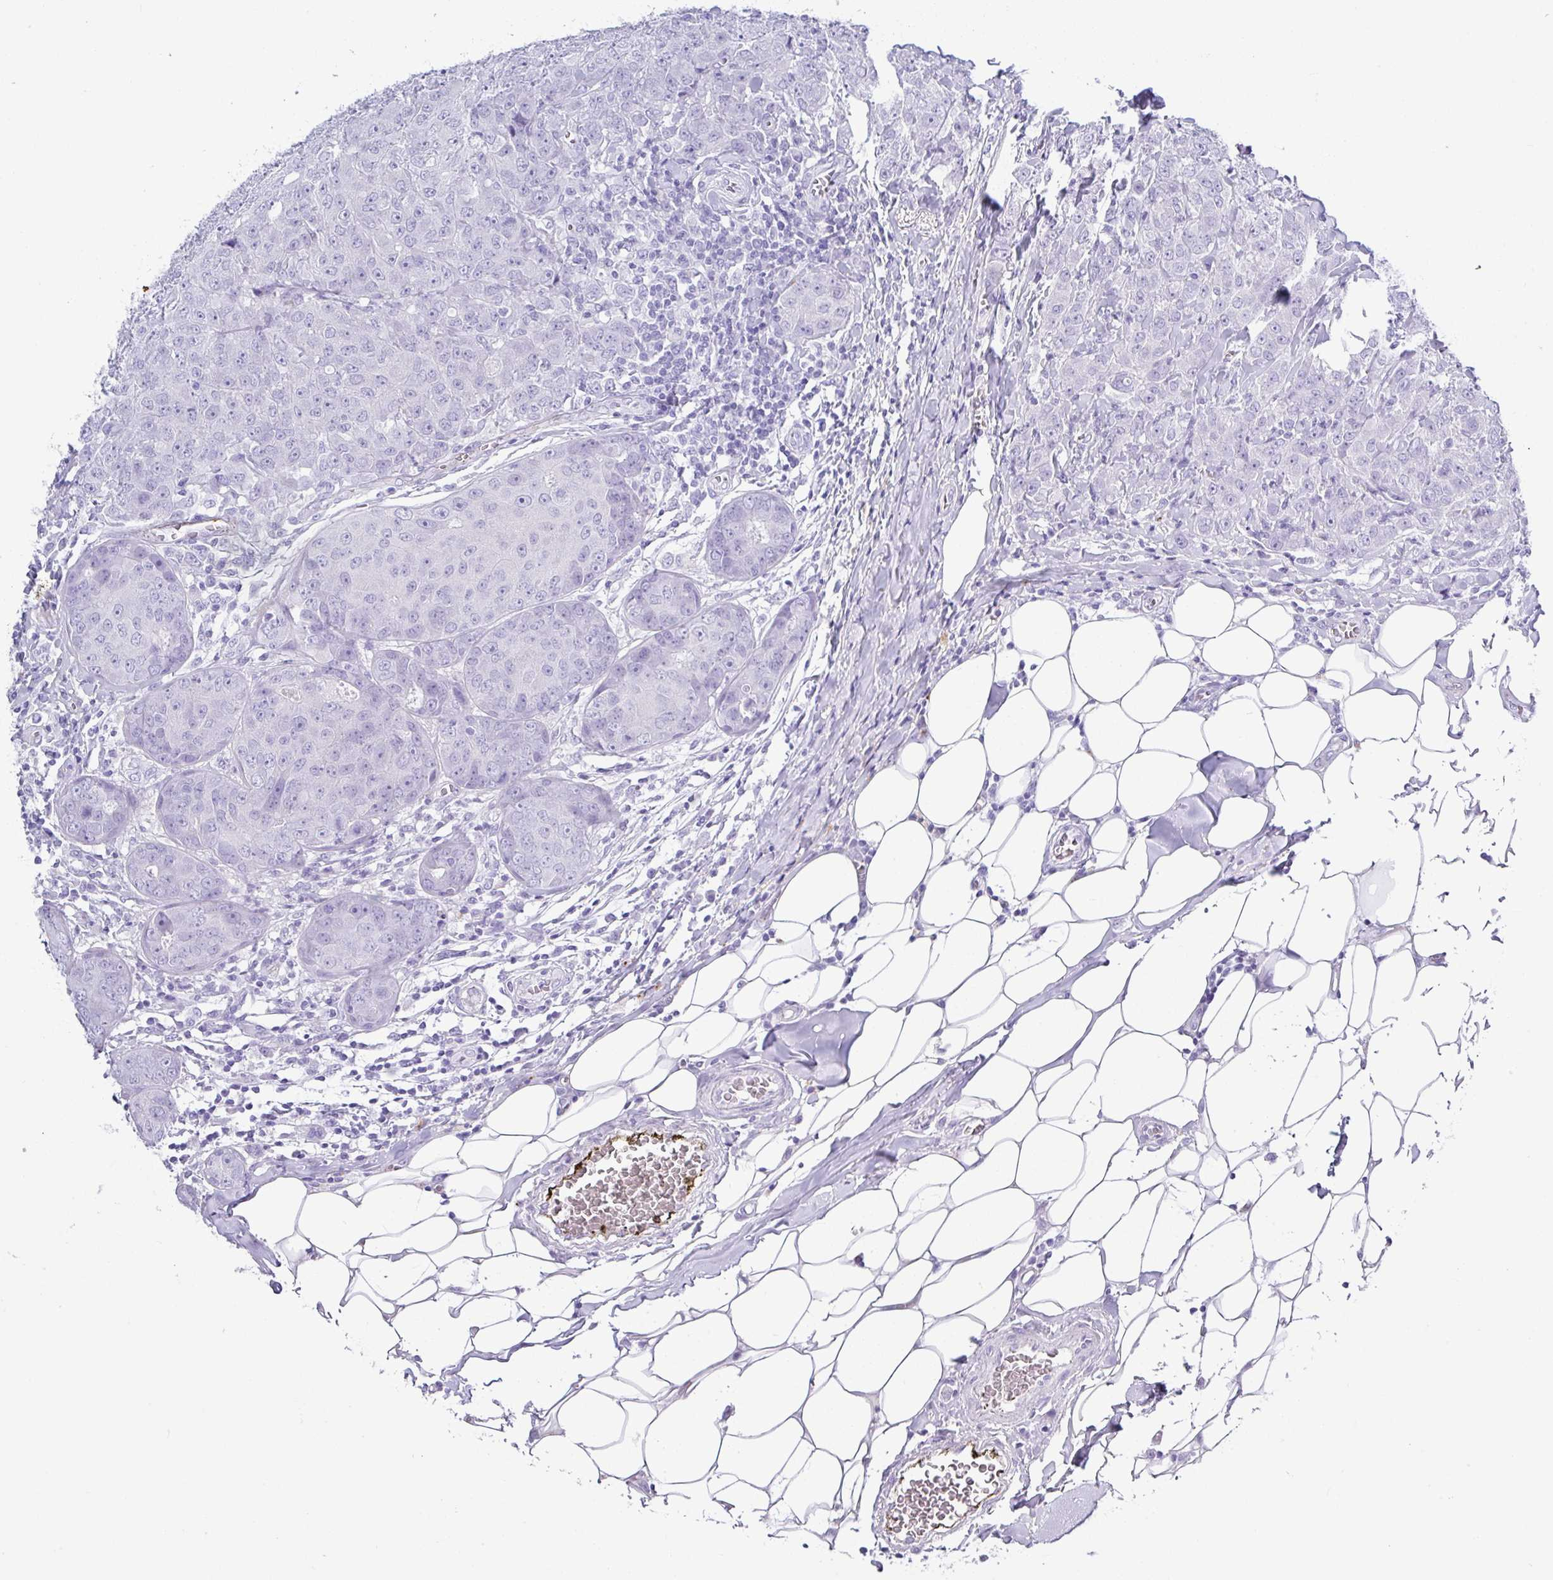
{"staining": {"intensity": "negative", "quantity": "none", "location": "none"}, "tissue": "breast cancer", "cell_type": "Tumor cells", "image_type": "cancer", "snomed": [{"axis": "morphology", "description": "Duct carcinoma"}, {"axis": "topography", "description": "Breast"}], "caption": "The micrograph displays no significant expression in tumor cells of breast cancer.", "gene": "ZG16", "patient": {"sex": "female", "age": 43}}